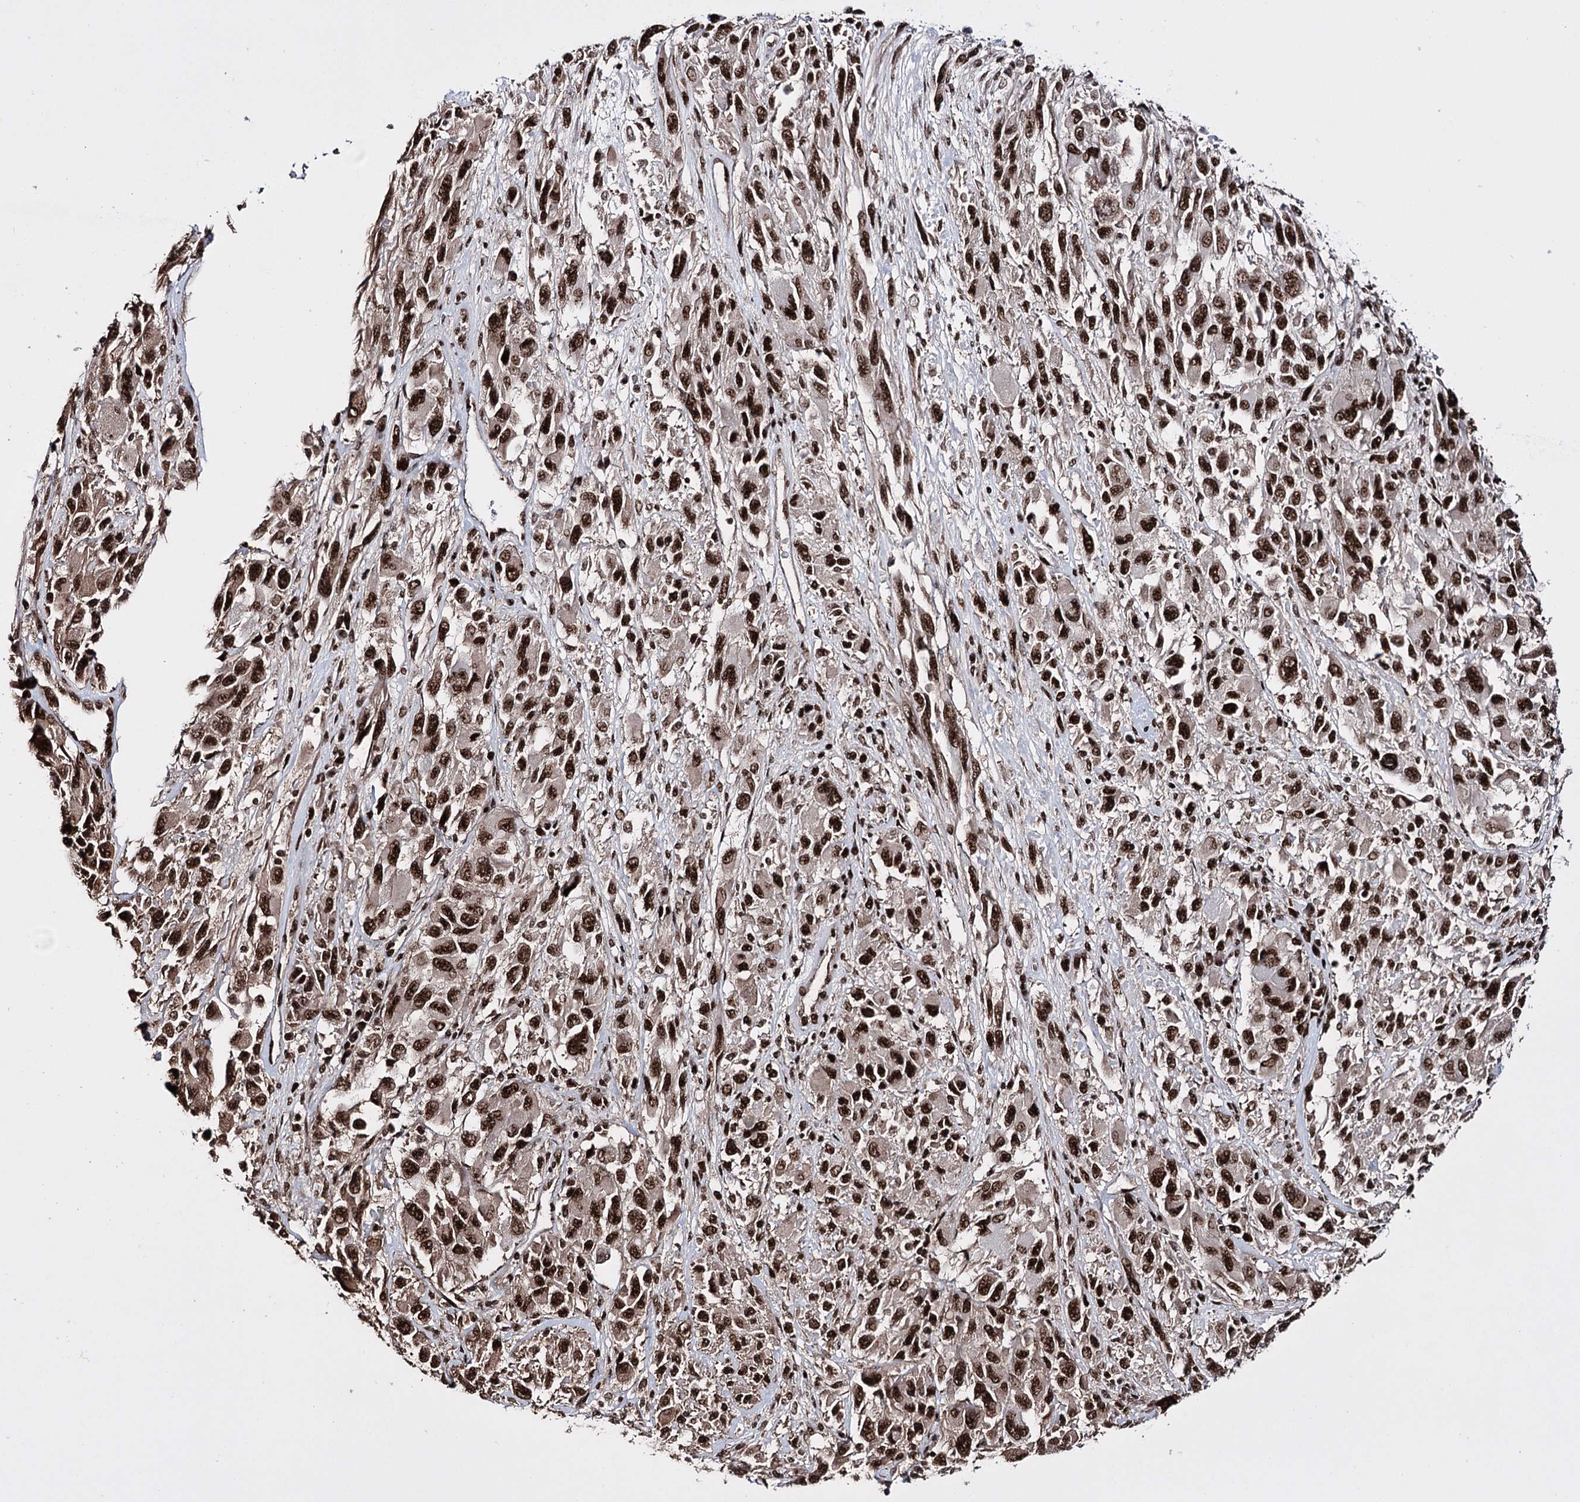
{"staining": {"intensity": "strong", "quantity": ">75%", "location": "nuclear"}, "tissue": "melanoma", "cell_type": "Tumor cells", "image_type": "cancer", "snomed": [{"axis": "morphology", "description": "Malignant melanoma, NOS"}, {"axis": "topography", "description": "Skin"}], "caption": "Melanoma was stained to show a protein in brown. There is high levels of strong nuclear expression in about >75% of tumor cells. (IHC, brightfield microscopy, high magnification).", "gene": "PRPF40A", "patient": {"sex": "female", "age": 91}}